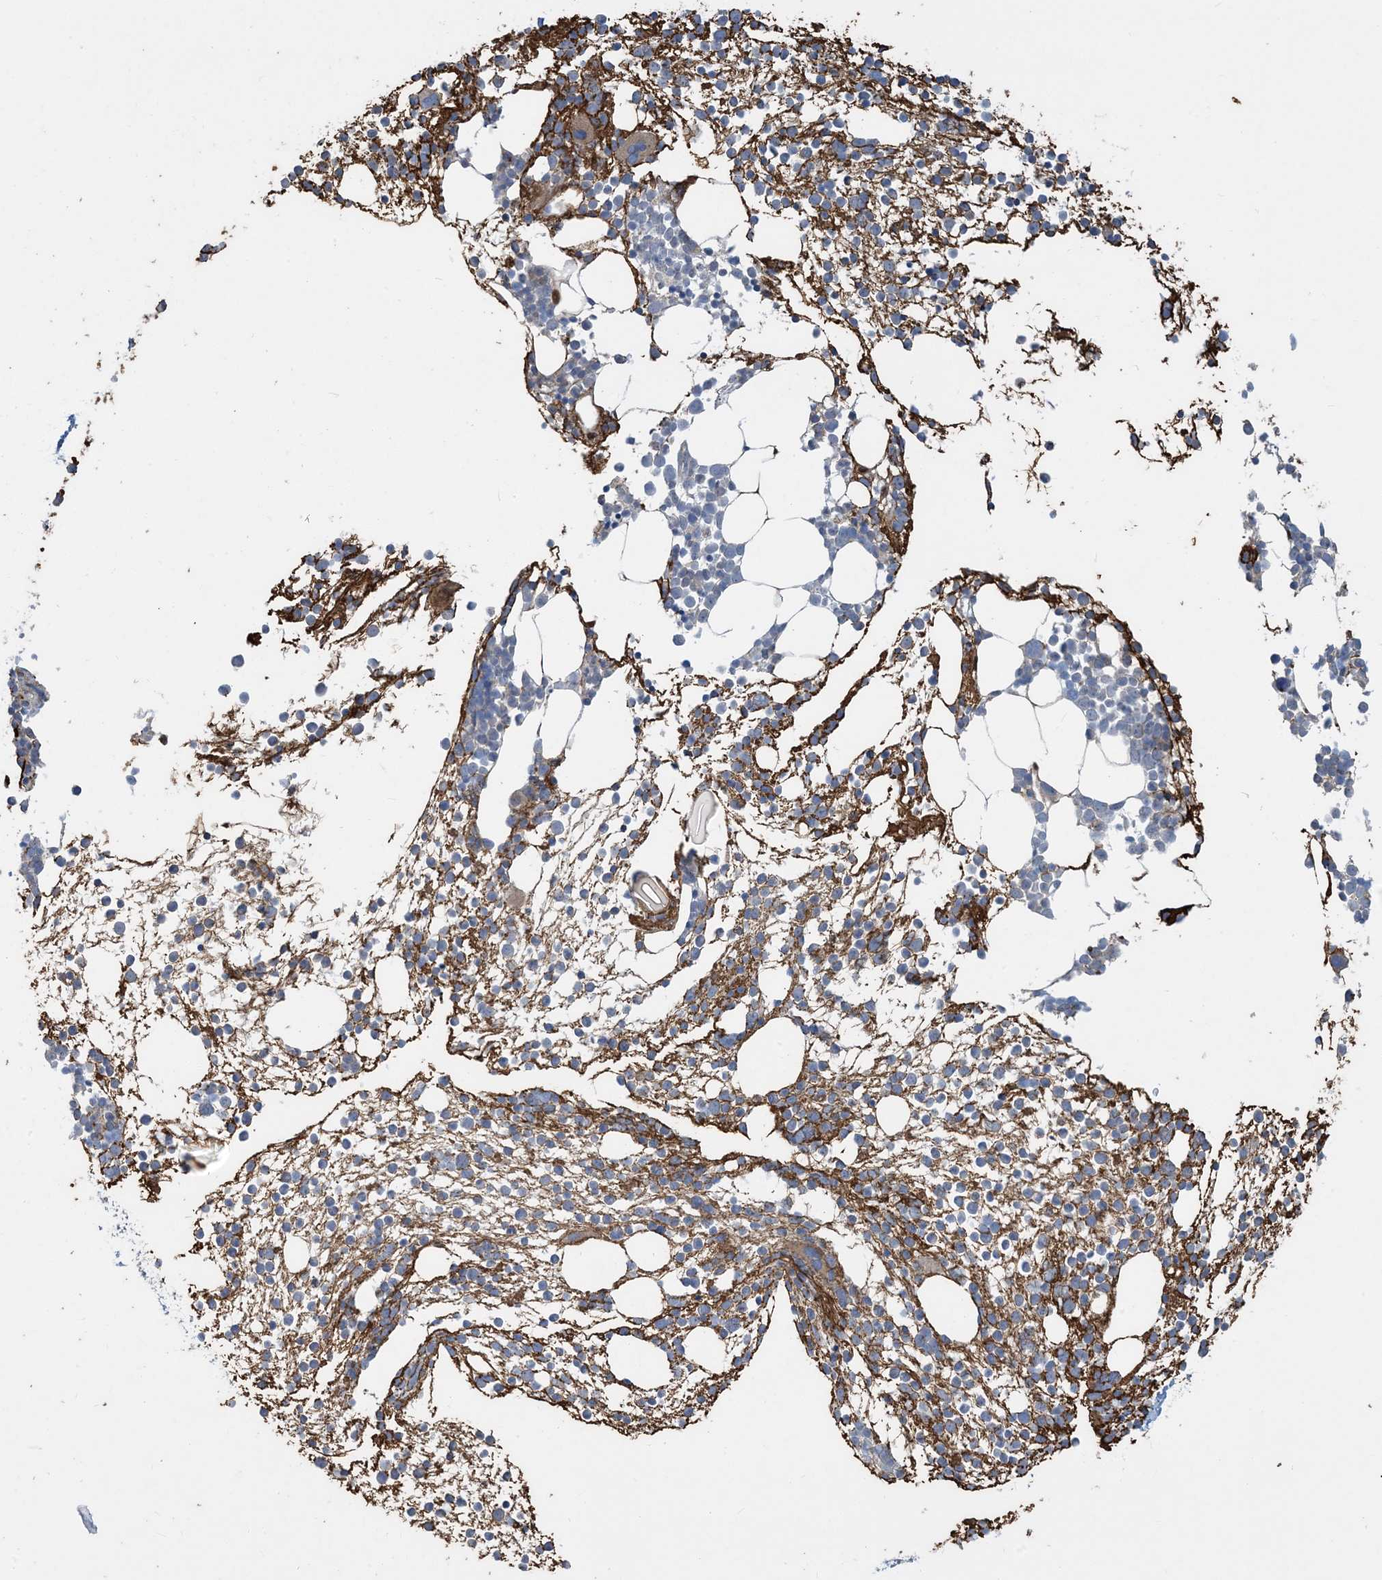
{"staining": {"intensity": "negative", "quantity": "none", "location": "none"}, "tissue": "bone marrow", "cell_type": "Hematopoietic cells", "image_type": "normal", "snomed": [{"axis": "morphology", "description": "Normal tissue, NOS"}, {"axis": "topography", "description": "Bone marrow"}], "caption": "Histopathology image shows no protein positivity in hematopoietic cells of normal bone marrow. (DAB immunohistochemistry, high magnification).", "gene": "ECHDC1", "patient": {"sex": "male", "age": 54}}